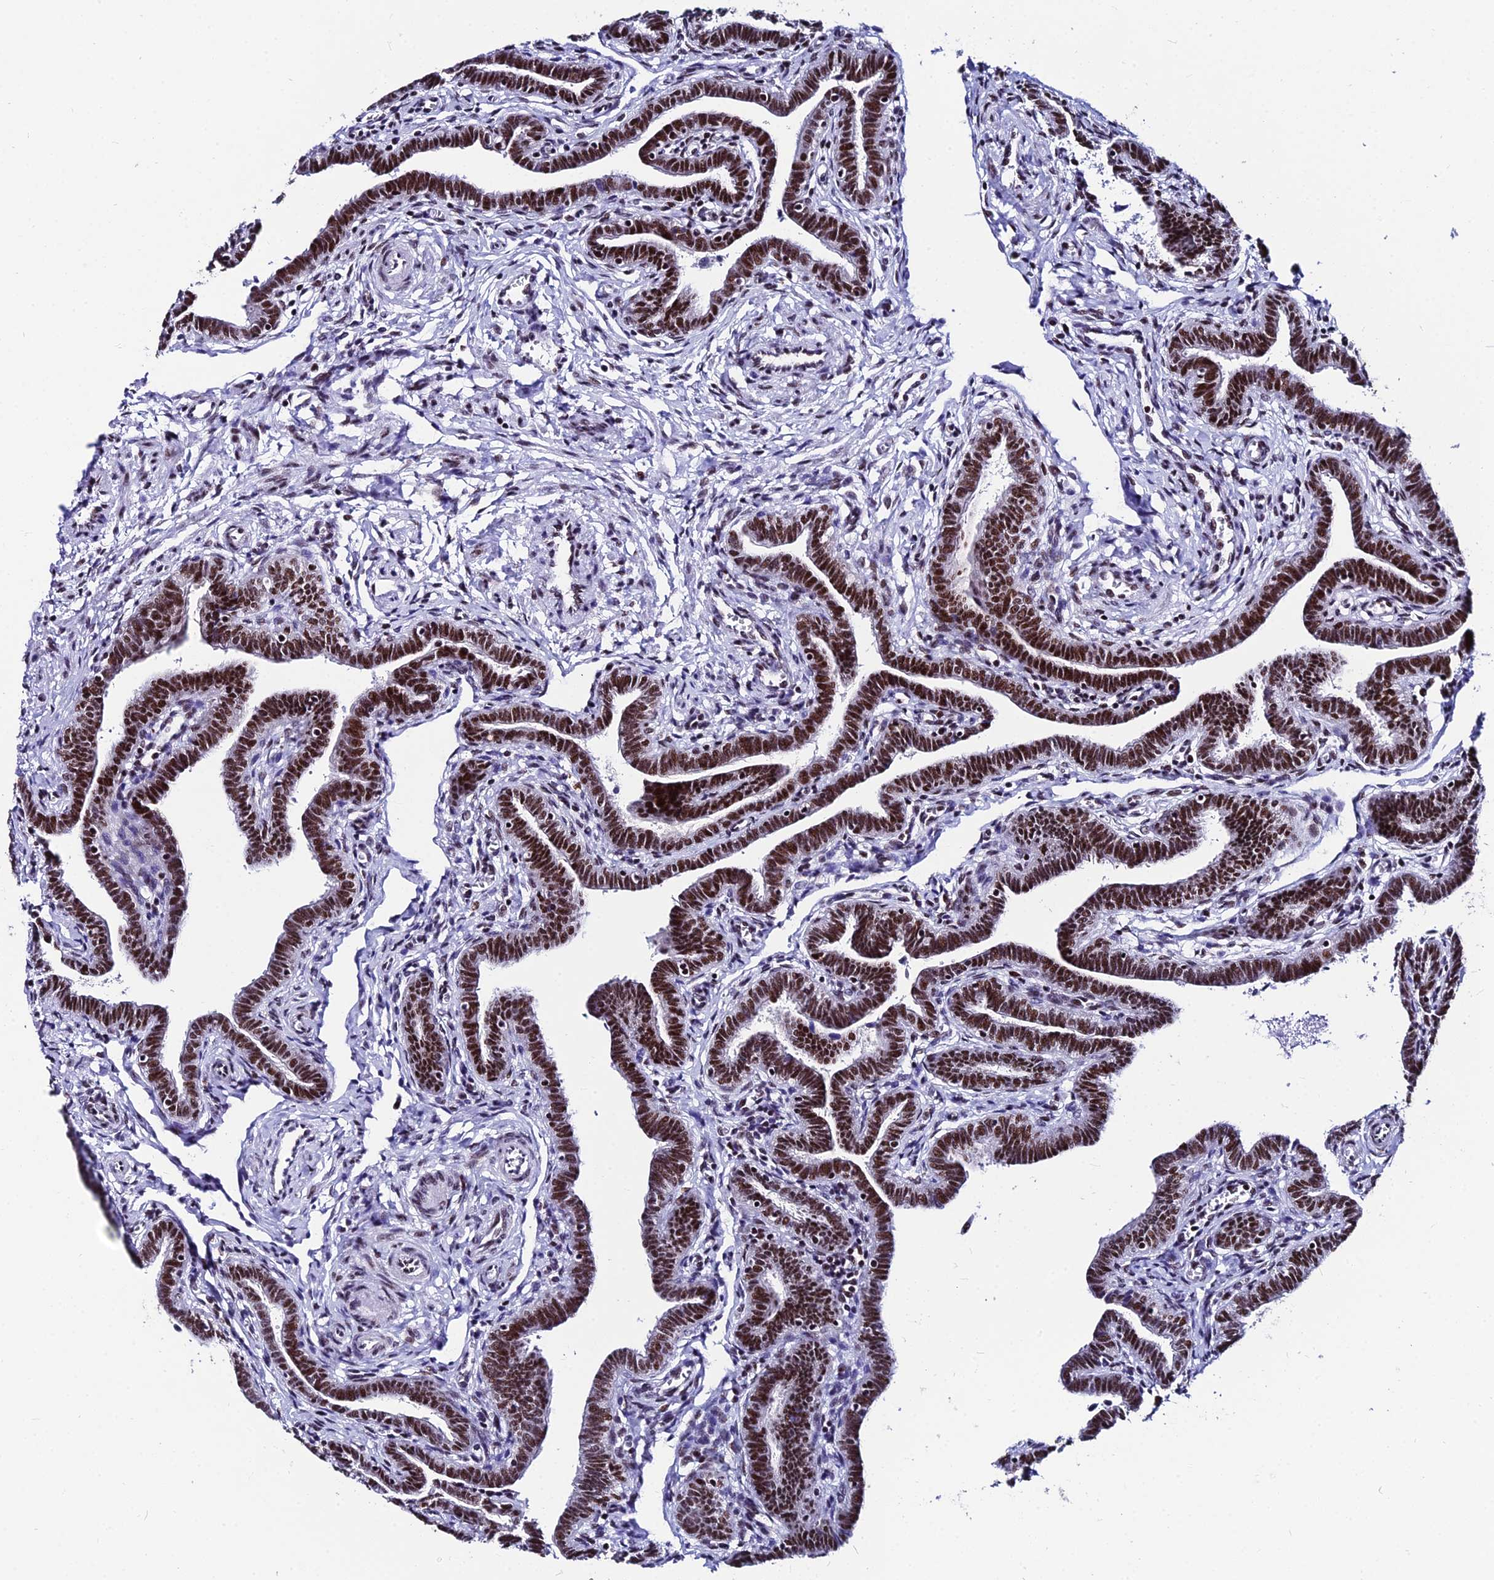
{"staining": {"intensity": "strong", "quantity": ">75%", "location": "nuclear"}, "tissue": "fallopian tube", "cell_type": "Glandular cells", "image_type": "normal", "snomed": [{"axis": "morphology", "description": "Normal tissue, NOS"}, {"axis": "topography", "description": "Fallopian tube"}], "caption": "A brown stain shows strong nuclear staining of a protein in glandular cells of benign human fallopian tube.", "gene": "HNRNPH1", "patient": {"sex": "female", "age": 36}}